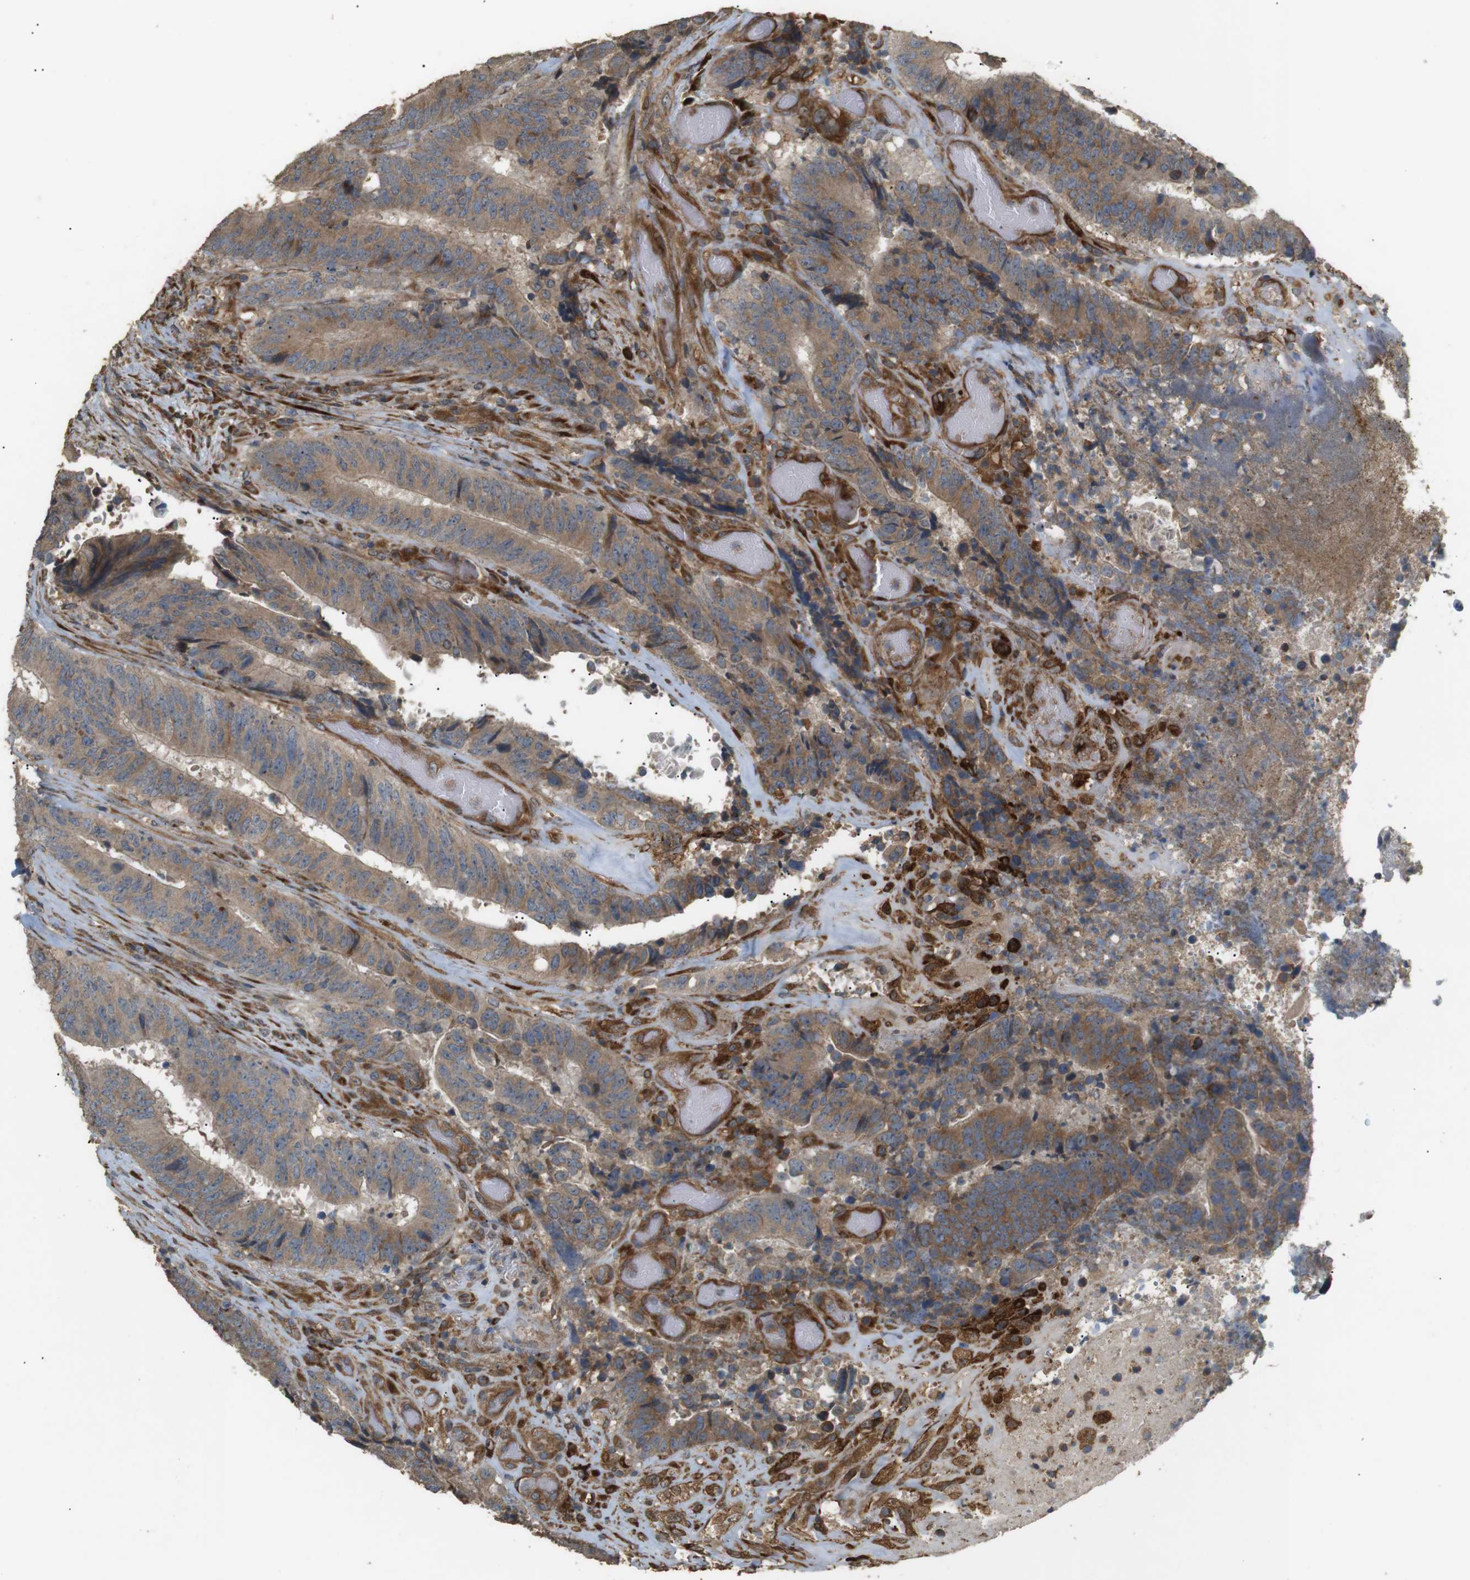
{"staining": {"intensity": "moderate", "quantity": ">75%", "location": "cytoplasmic/membranous"}, "tissue": "colorectal cancer", "cell_type": "Tumor cells", "image_type": "cancer", "snomed": [{"axis": "morphology", "description": "Adenocarcinoma, NOS"}, {"axis": "topography", "description": "Rectum"}], "caption": "A brown stain highlights moderate cytoplasmic/membranous positivity of a protein in human colorectal cancer (adenocarcinoma) tumor cells. Immunohistochemistry (ihc) stains the protein in brown and the nuclei are stained blue.", "gene": "ARHGAP24", "patient": {"sex": "male", "age": 72}}